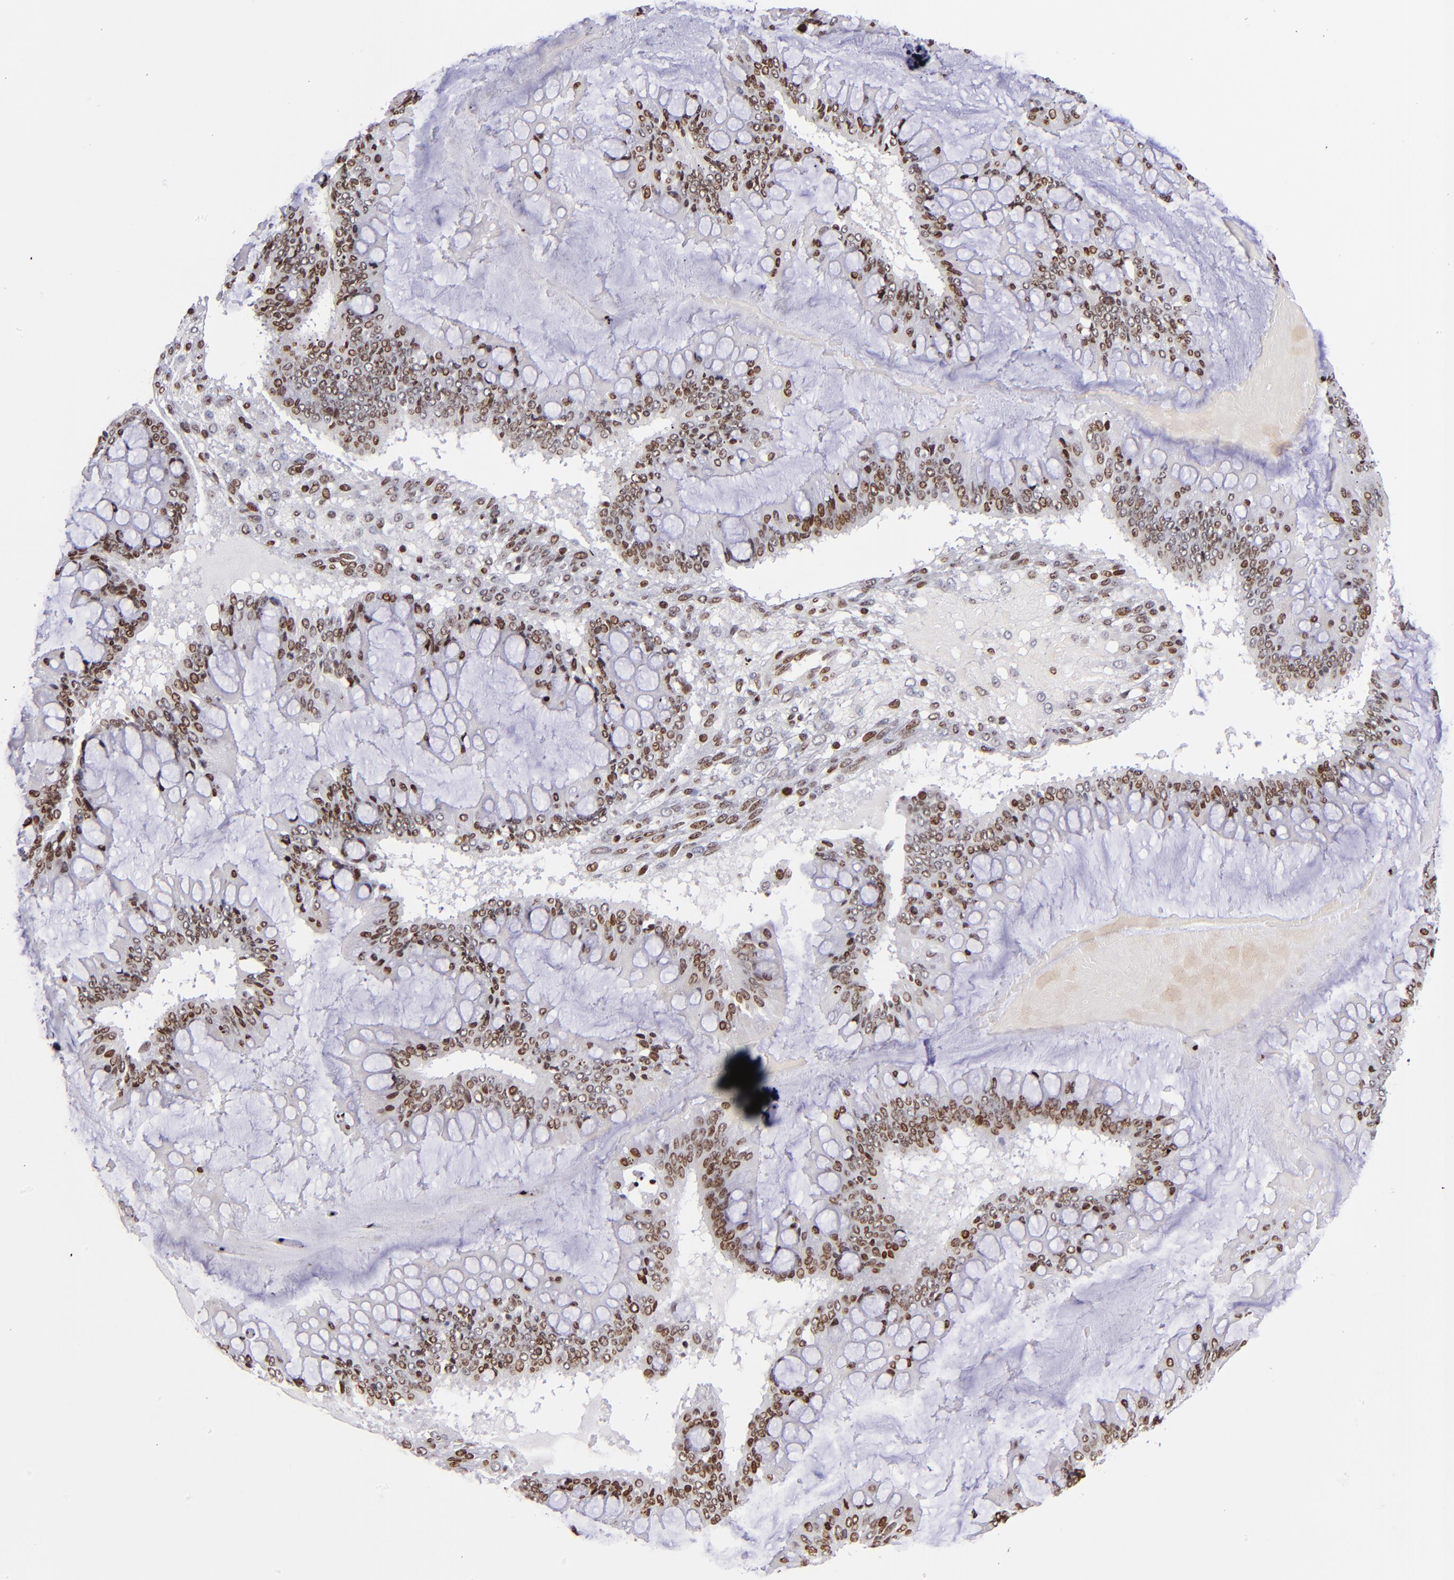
{"staining": {"intensity": "strong", "quantity": ">75%", "location": "nuclear"}, "tissue": "ovarian cancer", "cell_type": "Tumor cells", "image_type": "cancer", "snomed": [{"axis": "morphology", "description": "Cystadenocarcinoma, mucinous, NOS"}, {"axis": "topography", "description": "Ovary"}], "caption": "Mucinous cystadenocarcinoma (ovarian) tissue reveals strong nuclear staining in approximately >75% of tumor cells", "gene": "POLA1", "patient": {"sex": "female", "age": 73}}